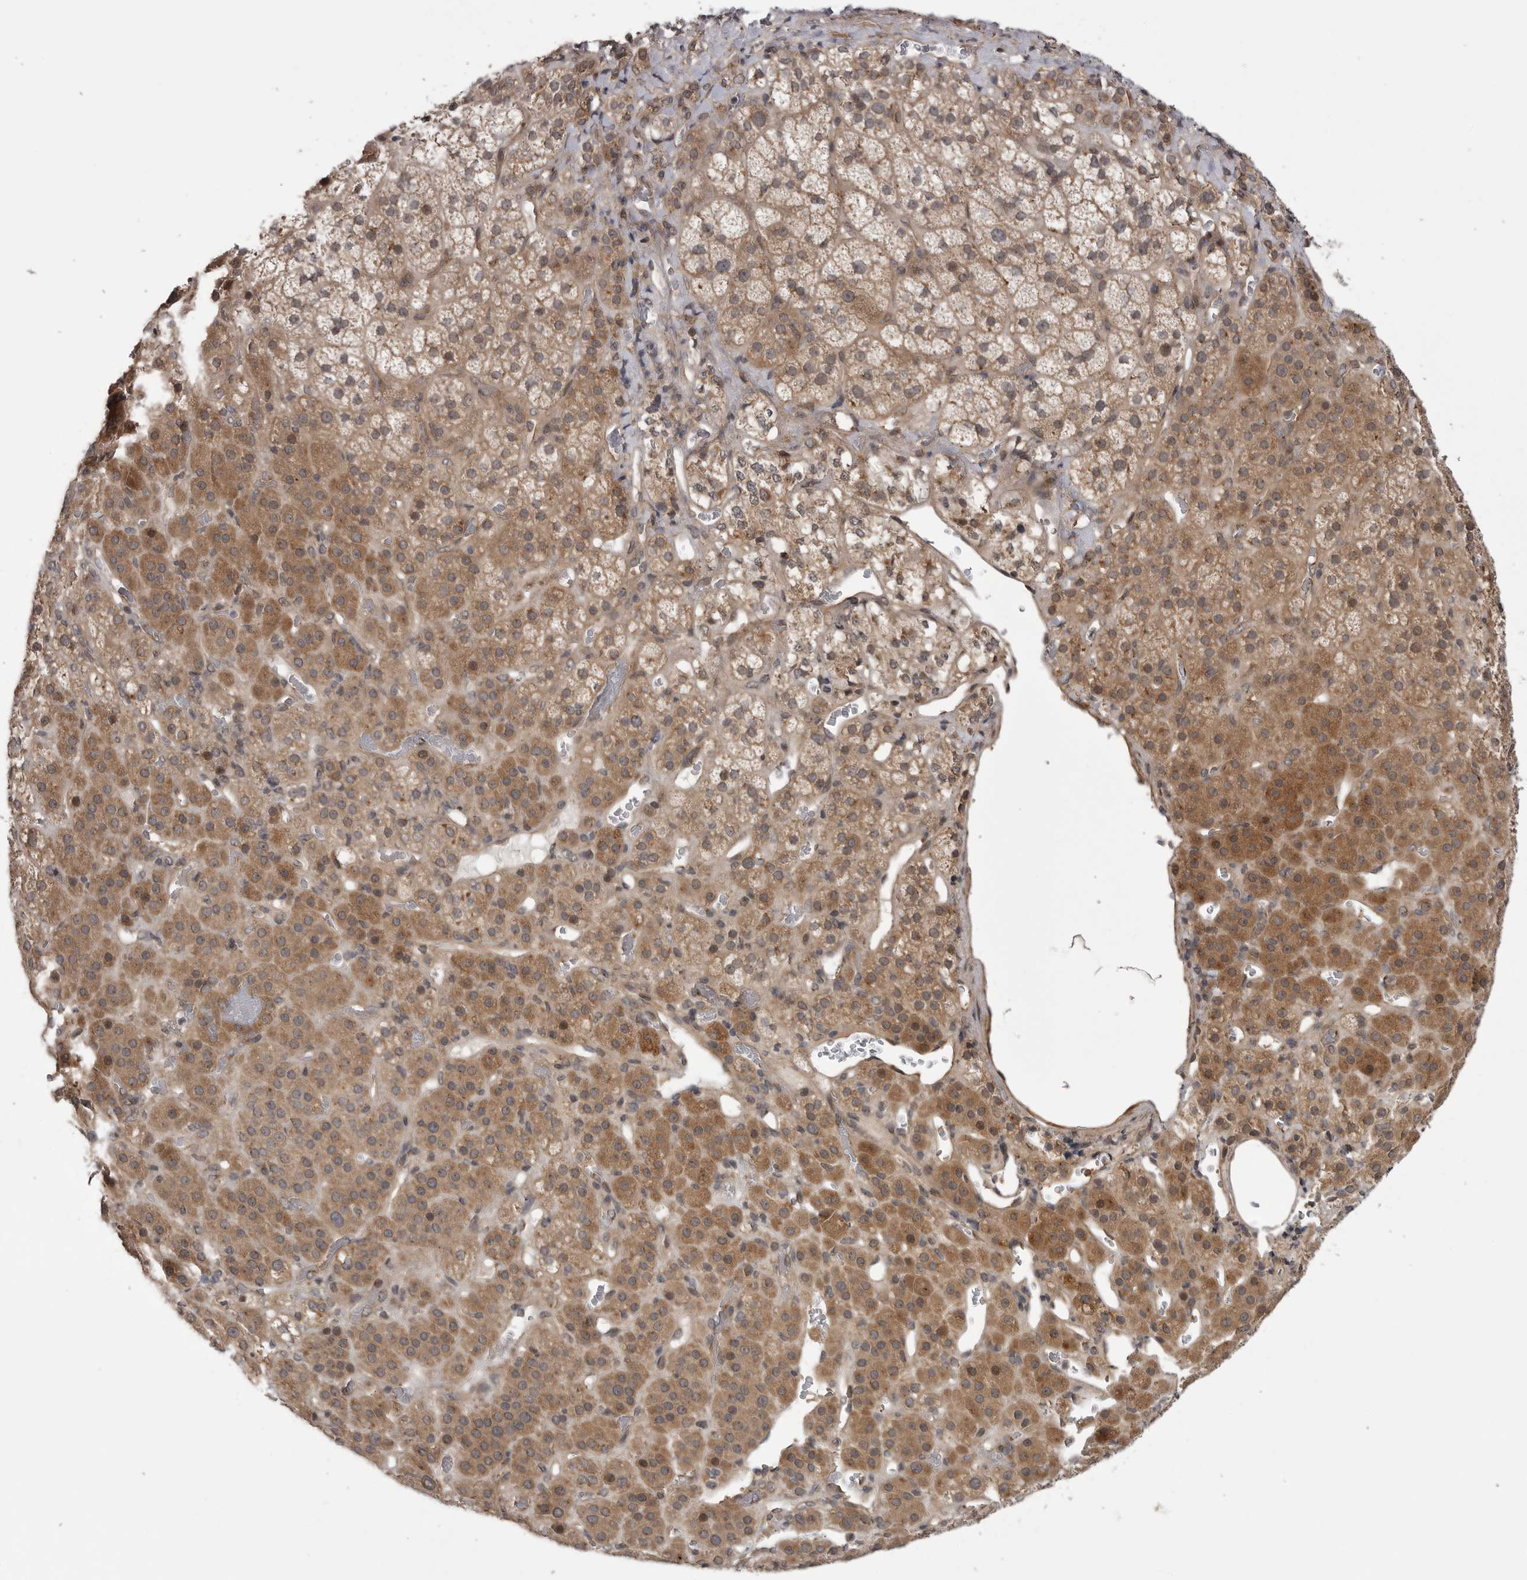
{"staining": {"intensity": "moderate", "quantity": ">75%", "location": "cytoplasmic/membranous,nuclear"}, "tissue": "adrenal gland", "cell_type": "Glandular cells", "image_type": "normal", "snomed": [{"axis": "morphology", "description": "Normal tissue, NOS"}, {"axis": "topography", "description": "Adrenal gland"}], "caption": "Immunohistochemical staining of benign adrenal gland reveals moderate cytoplasmic/membranous,nuclear protein positivity in approximately >75% of glandular cells.", "gene": "PDCL", "patient": {"sex": "male", "age": 57}}